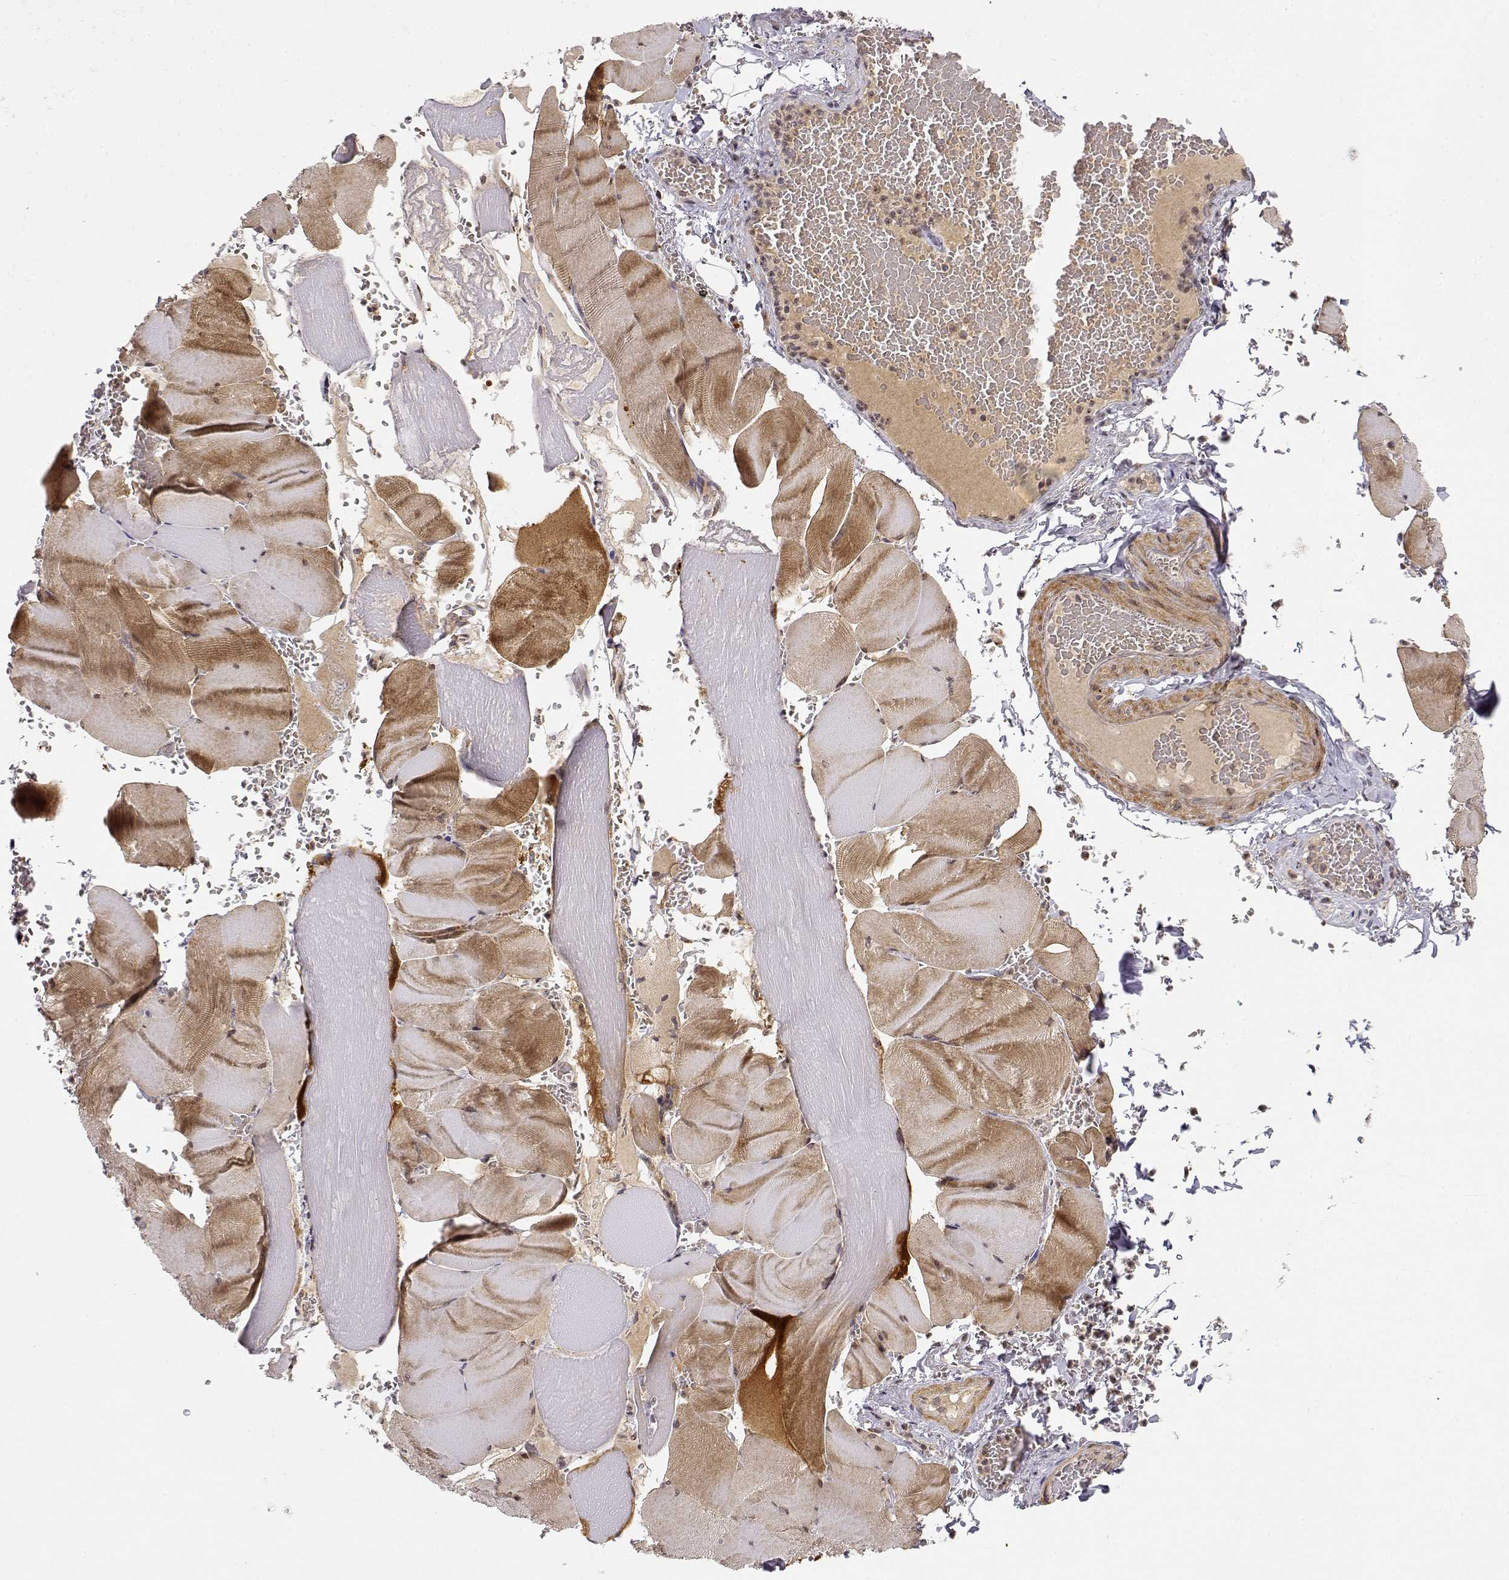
{"staining": {"intensity": "weak", "quantity": "25%-75%", "location": "cytoplasmic/membranous"}, "tissue": "skeletal muscle", "cell_type": "Myocytes", "image_type": "normal", "snomed": [{"axis": "morphology", "description": "Normal tissue, NOS"}, {"axis": "topography", "description": "Skeletal muscle"}], "caption": "The immunohistochemical stain shows weak cytoplasmic/membranous positivity in myocytes of normal skeletal muscle.", "gene": "ERGIC2", "patient": {"sex": "male", "age": 56}}